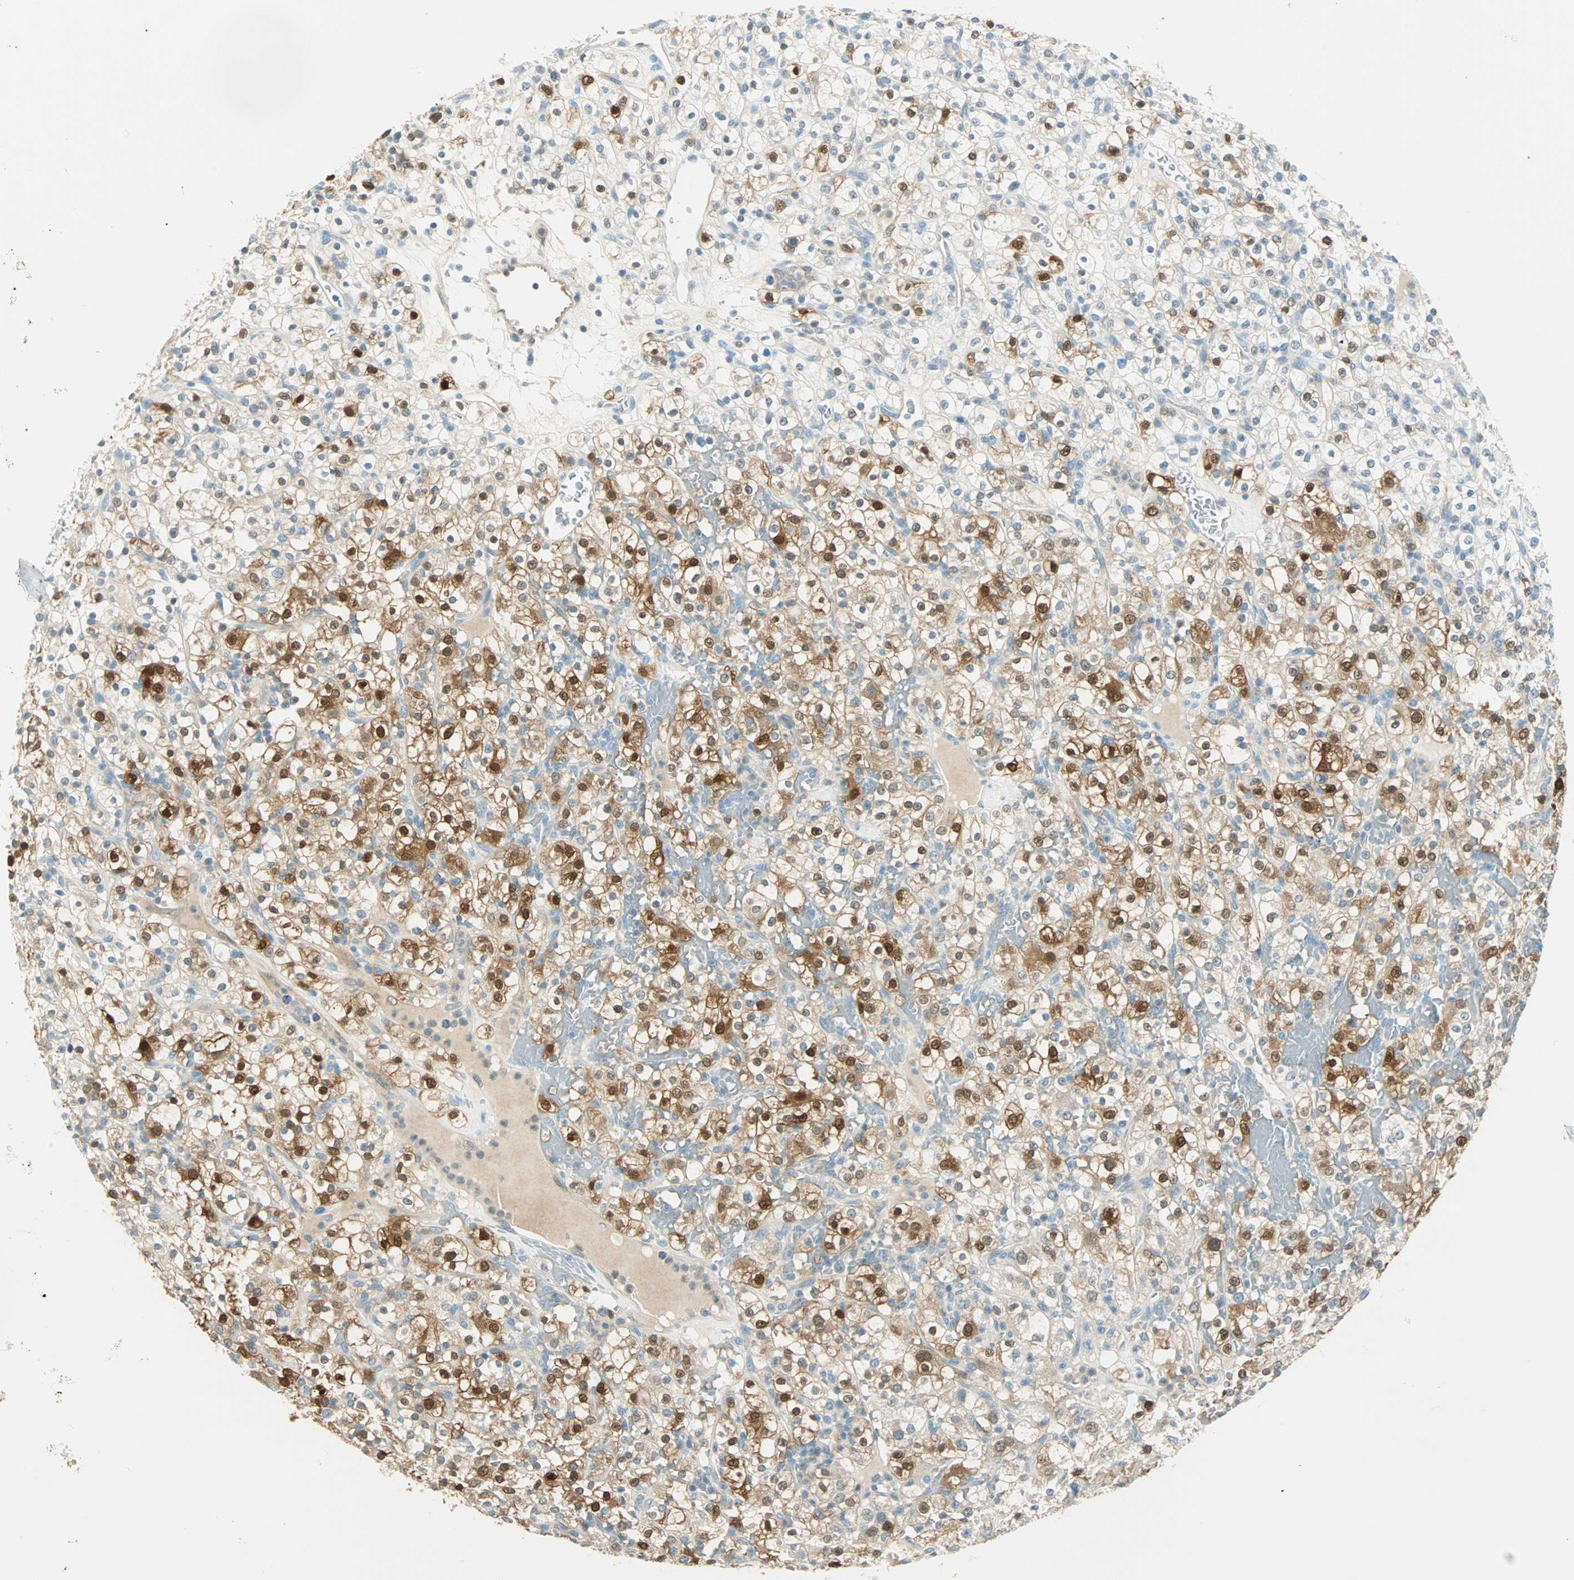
{"staining": {"intensity": "strong", "quantity": "25%-75%", "location": "cytoplasmic/membranous,nuclear"}, "tissue": "renal cancer", "cell_type": "Tumor cells", "image_type": "cancer", "snomed": [{"axis": "morphology", "description": "Normal tissue, NOS"}, {"axis": "morphology", "description": "Adenocarcinoma, NOS"}, {"axis": "topography", "description": "Kidney"}], "caption": "Renal cancer stained with DAB (3,3'-diaminobenzidine) immunohistochemistry (IHC) exhibits high levels of strong cytoplasmic/membranous and nuclear positivity in approximately 25%-75% of tumor cells. The protein is shown in brown color, while the nuclei are stained blue.", "gene": "S100A1", "patient": {"sex": "female", "age": 72}}